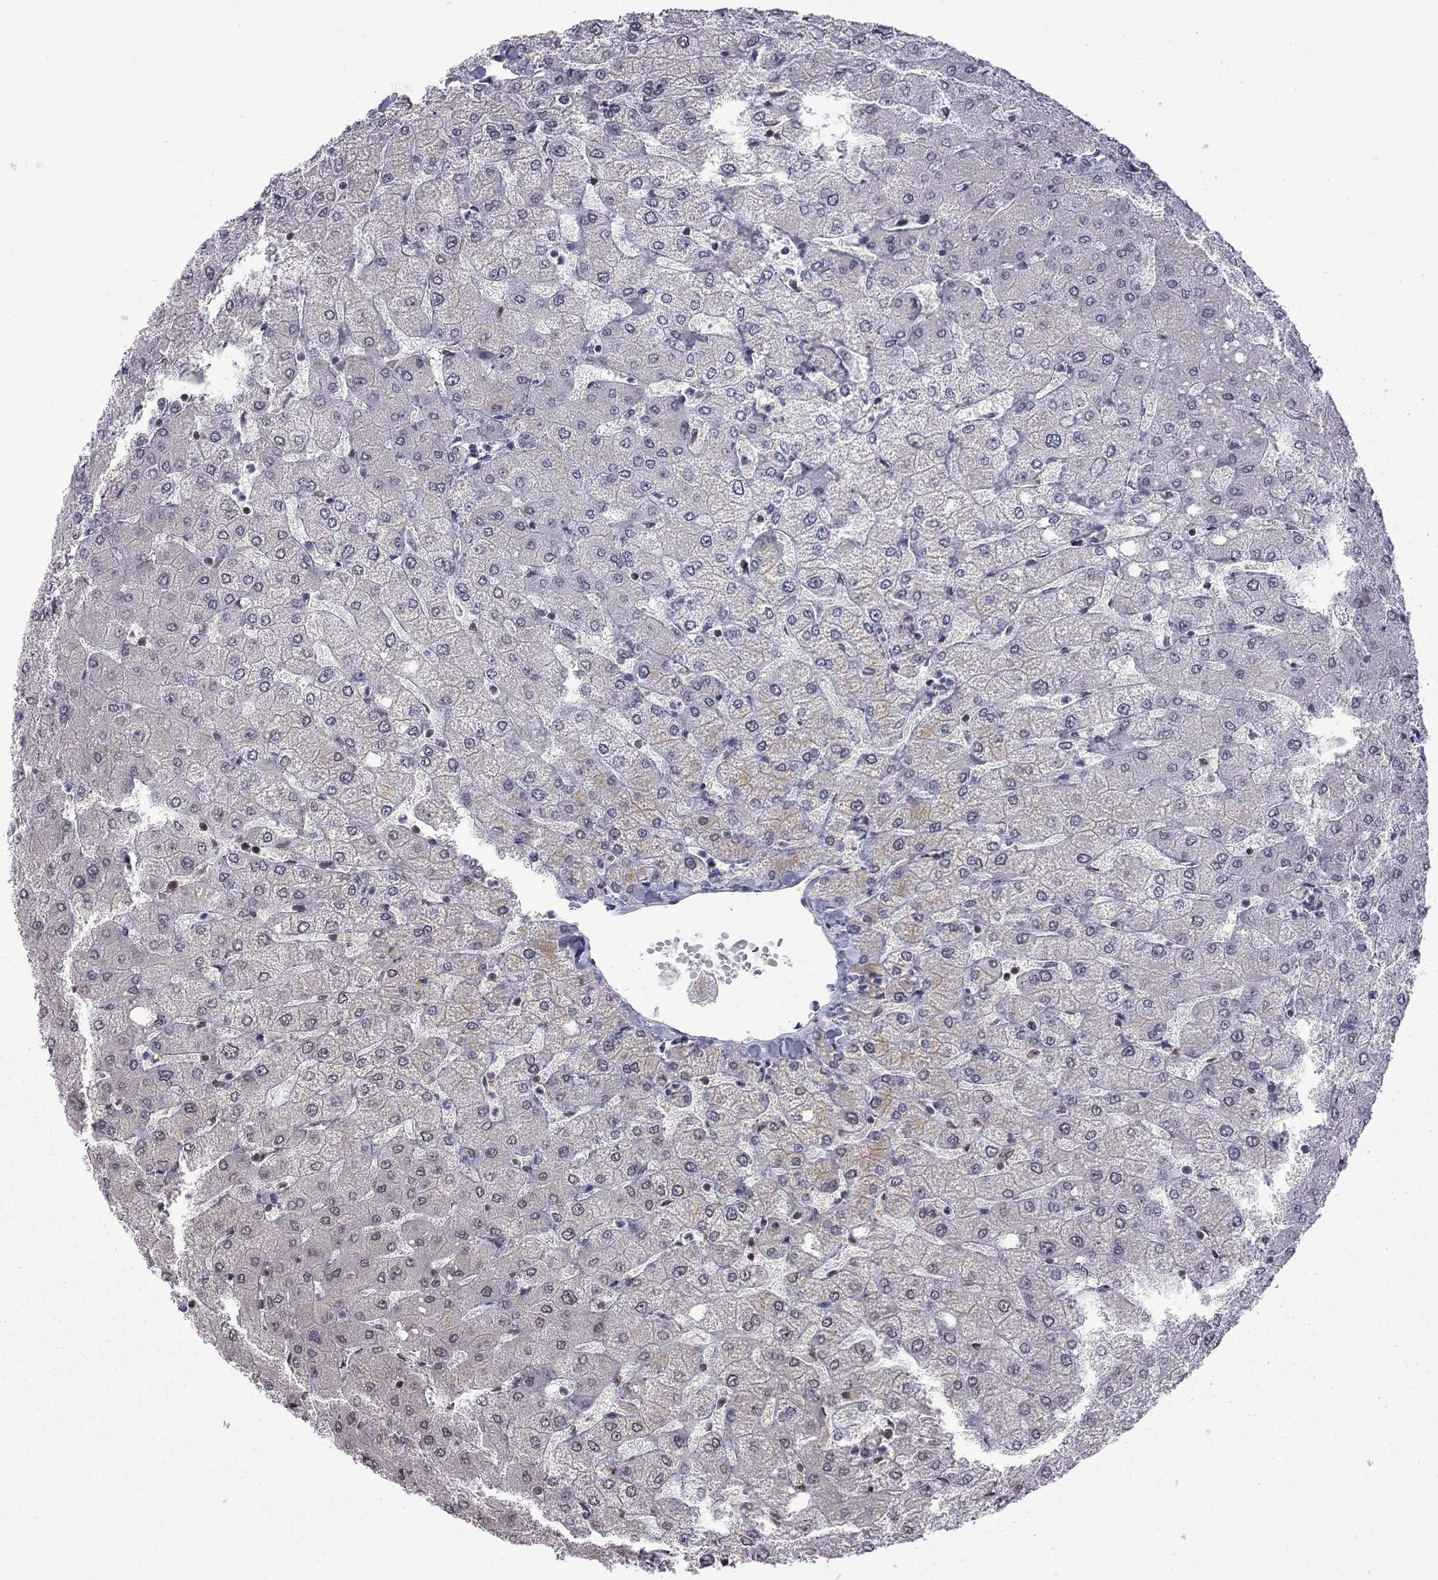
{"staining": {"intensity": "negative", "quantity": "none", "location": "none"}, "tissue": "liver", "cell_type": "Cholangiocytes", "image_type": "normal", "snomed": [{"axis": "morphology", "description": "Normal tissue, NOS"}, {"axis": "topography", "description": "Liver"}], "caption": "This is a image of immunohistochemistry (IHC) staining of benign liver, which shows no expression in cholangiocytes.", "gene": "RFWD3", "patient": {"sex": "female", "age": 54}}